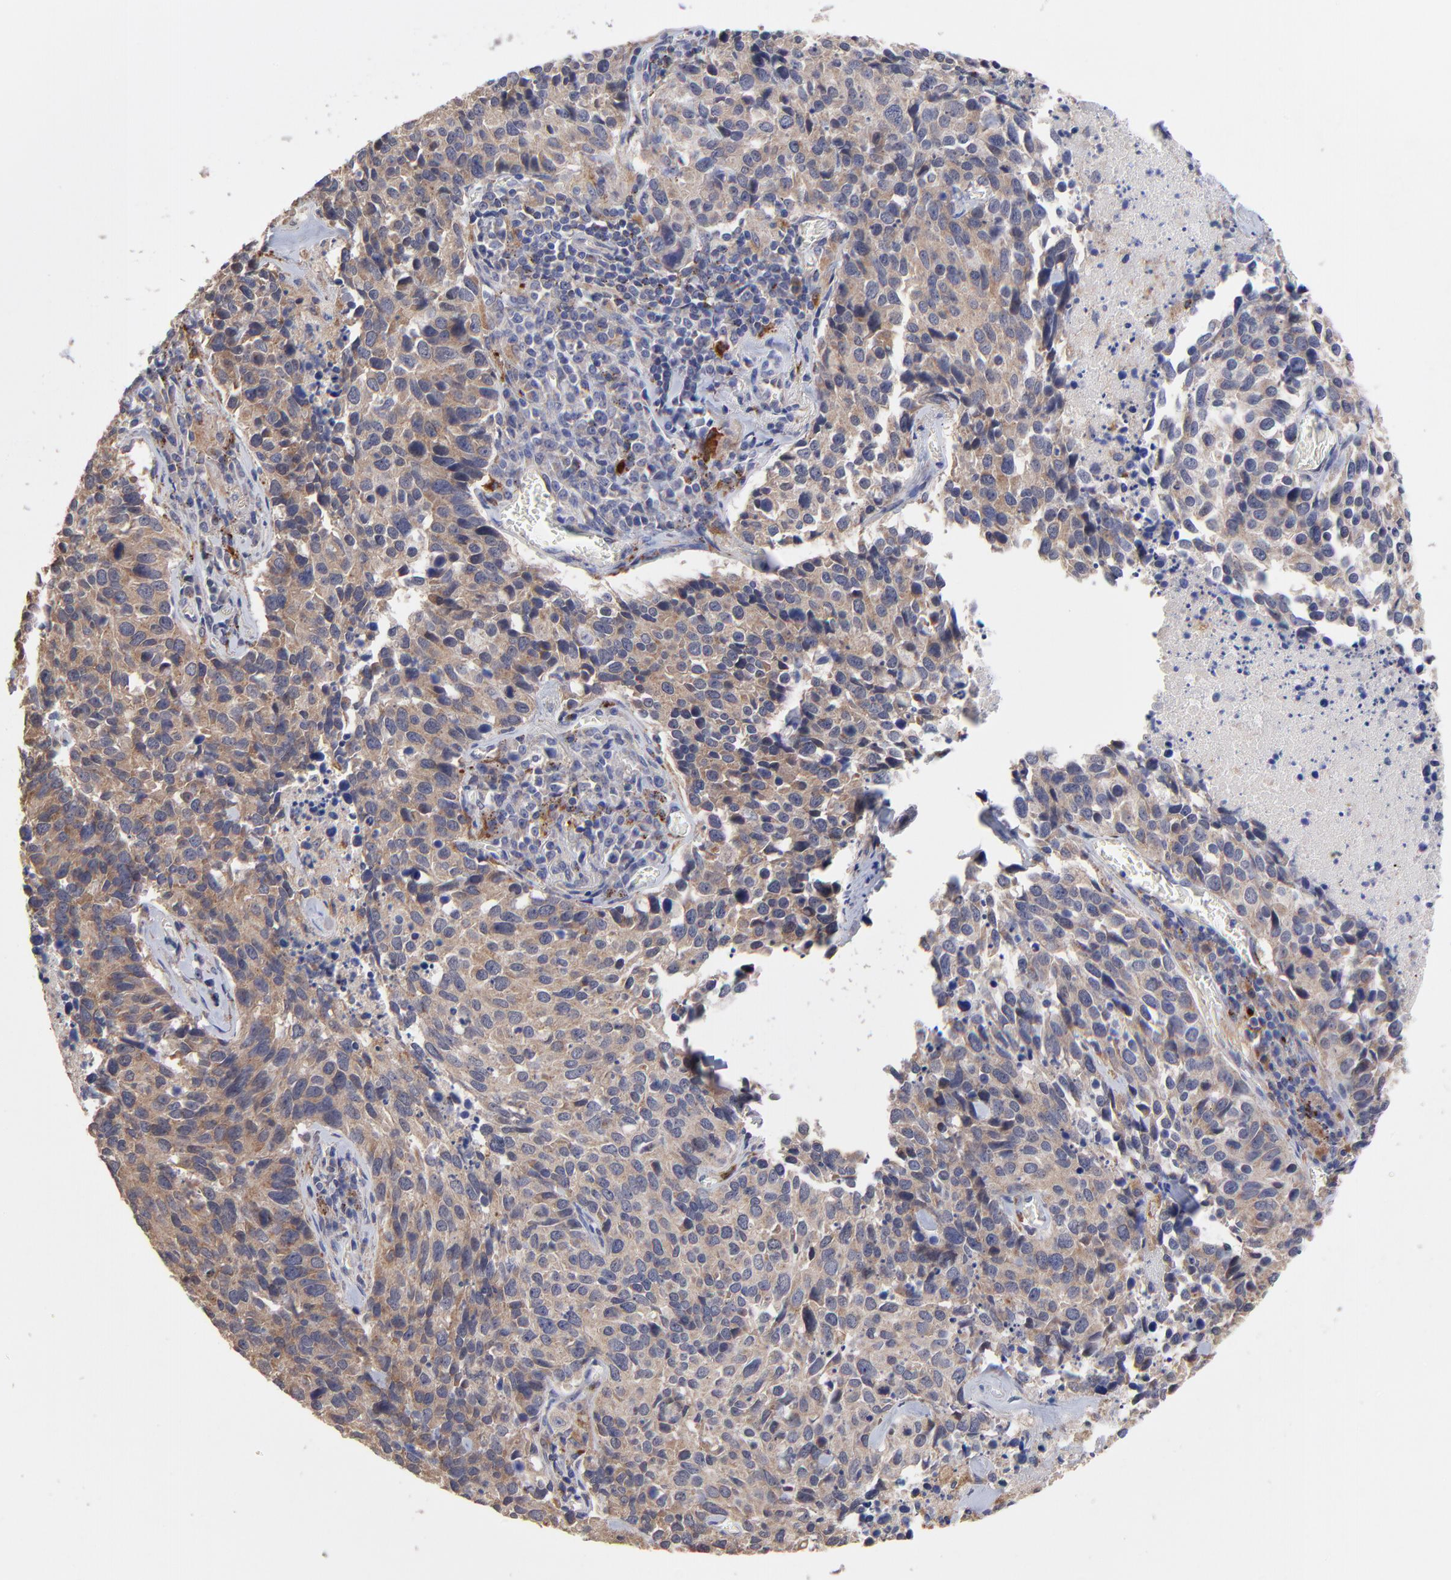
{"staining": {"intensity": "moderate", "quantity": ">75%", "location": "cytoplasmic/membranous"}, "tissue": "lung cancer", "cell_type": "Tumor cells", "image_type": "cancer", "snomed": [{"axis": "morphology", "description": "Neoplasm, malignant, NOS"}, {"axis": "topography", "description": "Lung"}], "caption": "The immunohistochemical stain labels moderate cytoplasmic/membranous staining in tumor cells of lung malignant neoplasm tissue.", "gene": "PDE4B", "patient": {"sex": "female", "age": 76}}